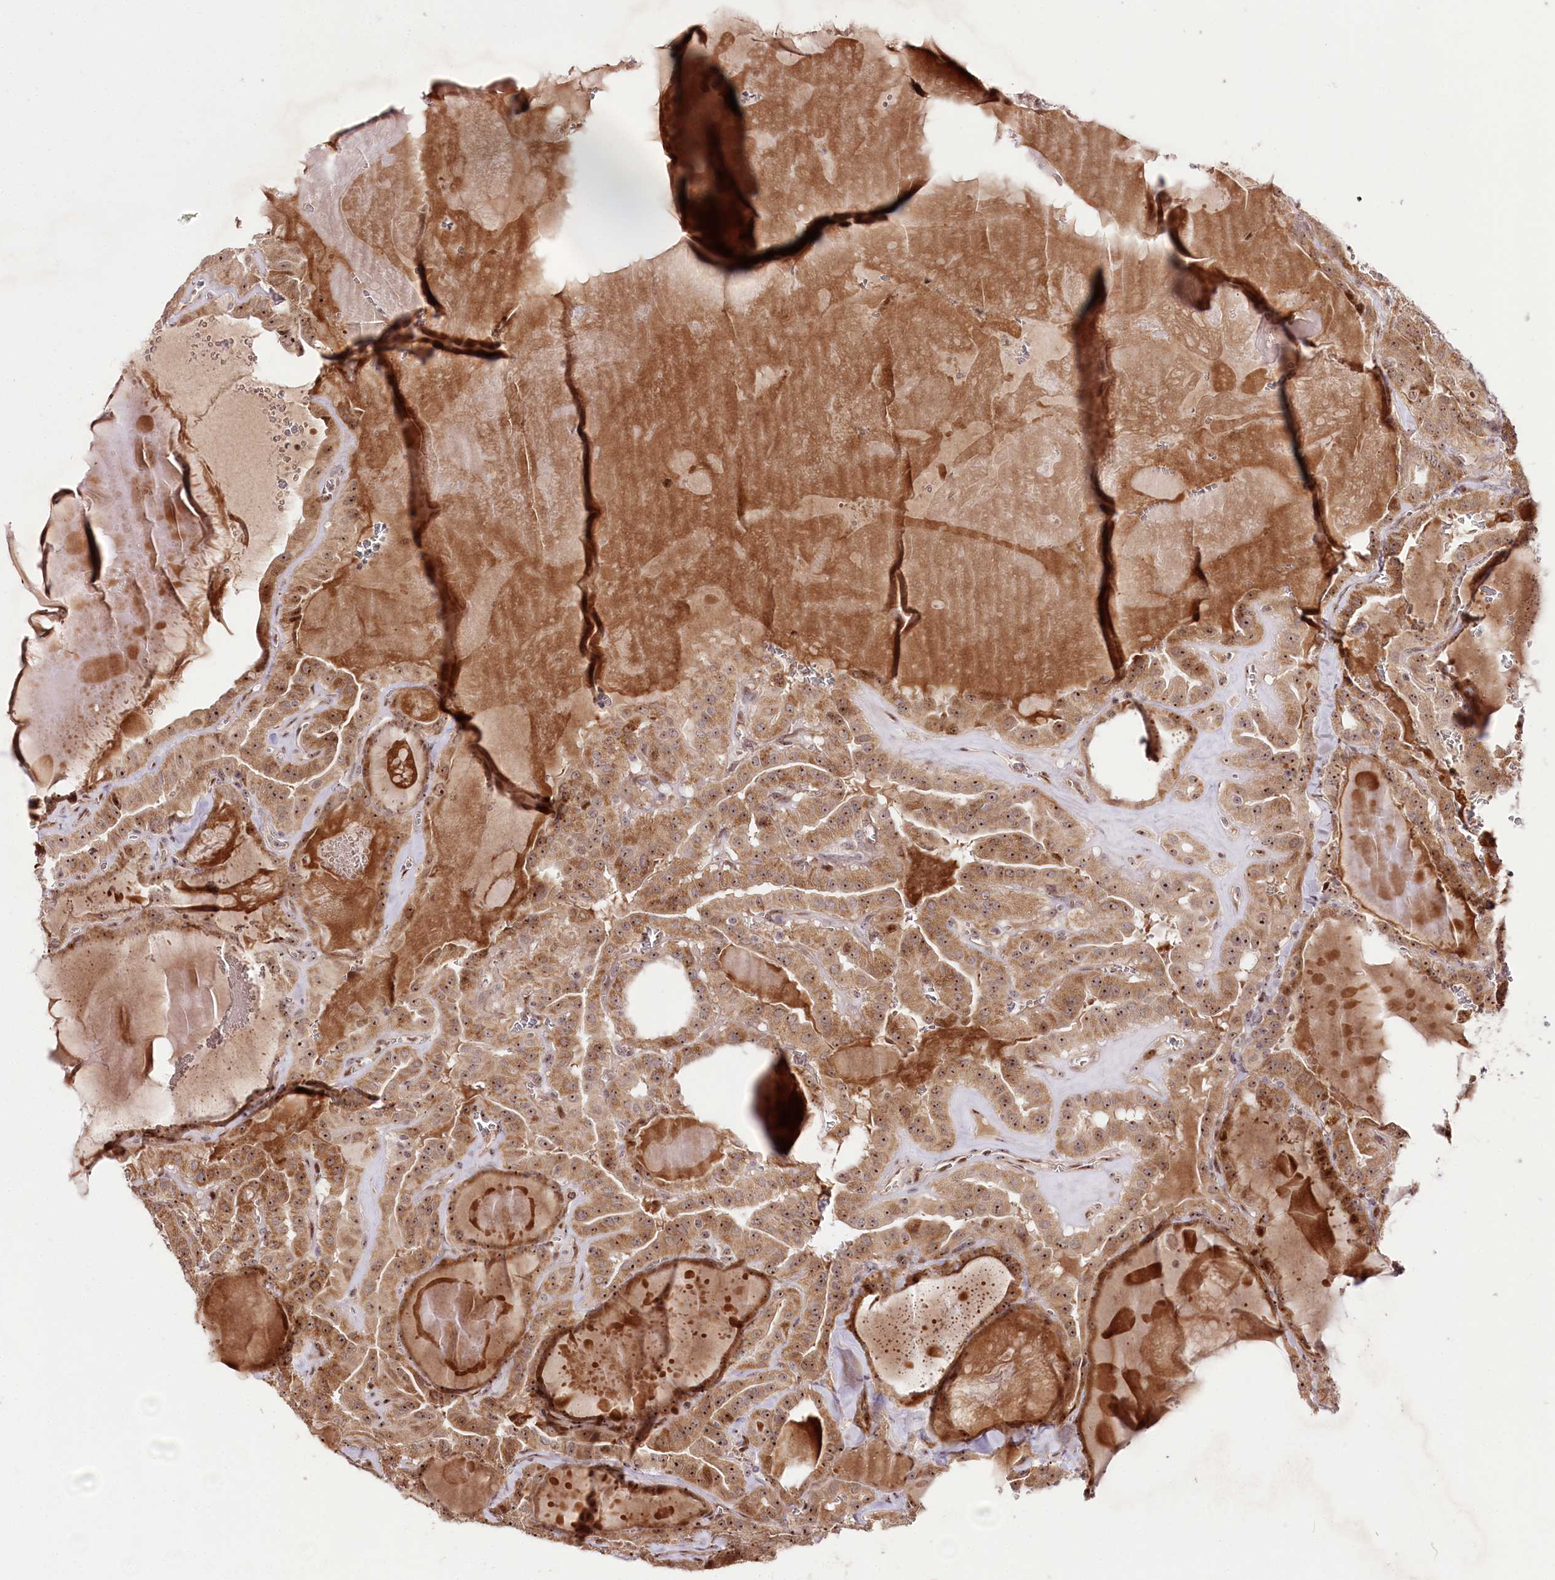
{"staining": {"intensity": "moderate", "quantity": ">75%", "location": "cytoplasmic/membranous,nuclear"}, "tissue": "thyroid cancer", "cell_type": "Tumor cells", "image_type": "cancer", "snomed": [{"axis": "morphology", "description": "Papillary adenocarcinoma, NOS"}, {"axis": "topography", "description": "Thyroid gland"}], "caption": "Protein analysis of thyroid cancer tissue reveals moderate cytoplasmic/membranous and nuclear staining in approximately >75% of tumor cells.", "gene": "DMP1", "patient": {"sex": "male", "age": 52}}